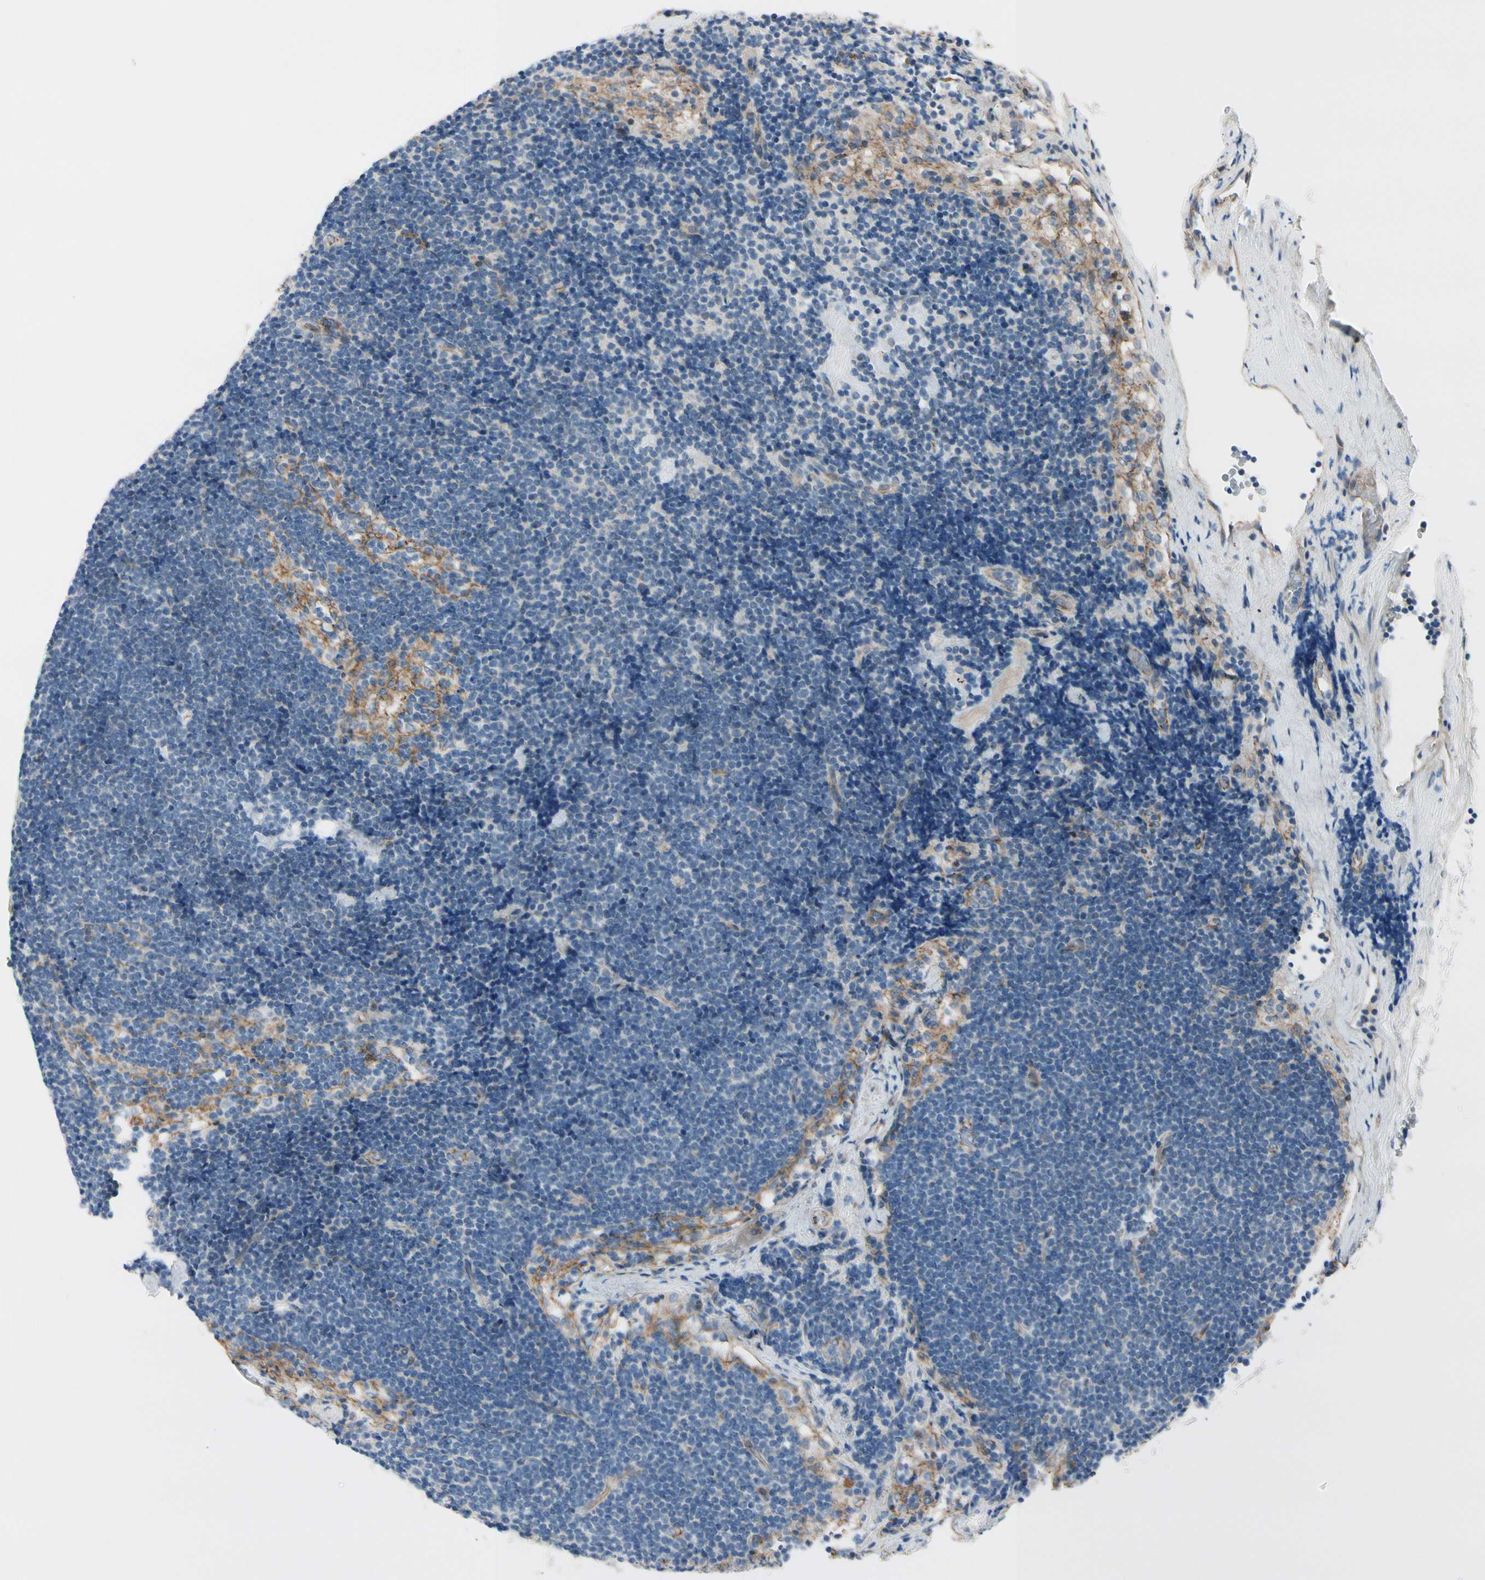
{"staining": {"intensity": "negative", "quantity": "none", "location": "none"}, "tissue": "lymph node", "cell_type": "Germinal center cells", "image_type": "normal", "snomed": [{"axis": "morphology", "description": "Normal tissue, NOS"}, {"axis": "topography", "description": "Lymph node"}], "caption": "This image is of unremarkable lymph node stained with immunohistochemistry (IHC) to label a protein in brown with the nuclei are counter-stained blue. There is no positivity in germinal center cells. Brightfield microscopy of immunohistochemistry (IHC) stained with DAB (brown) and hematoxylin (blue), captured at high magnification.", "gene": "TJP1", "patient": {"sex": "male", "age": 63}}